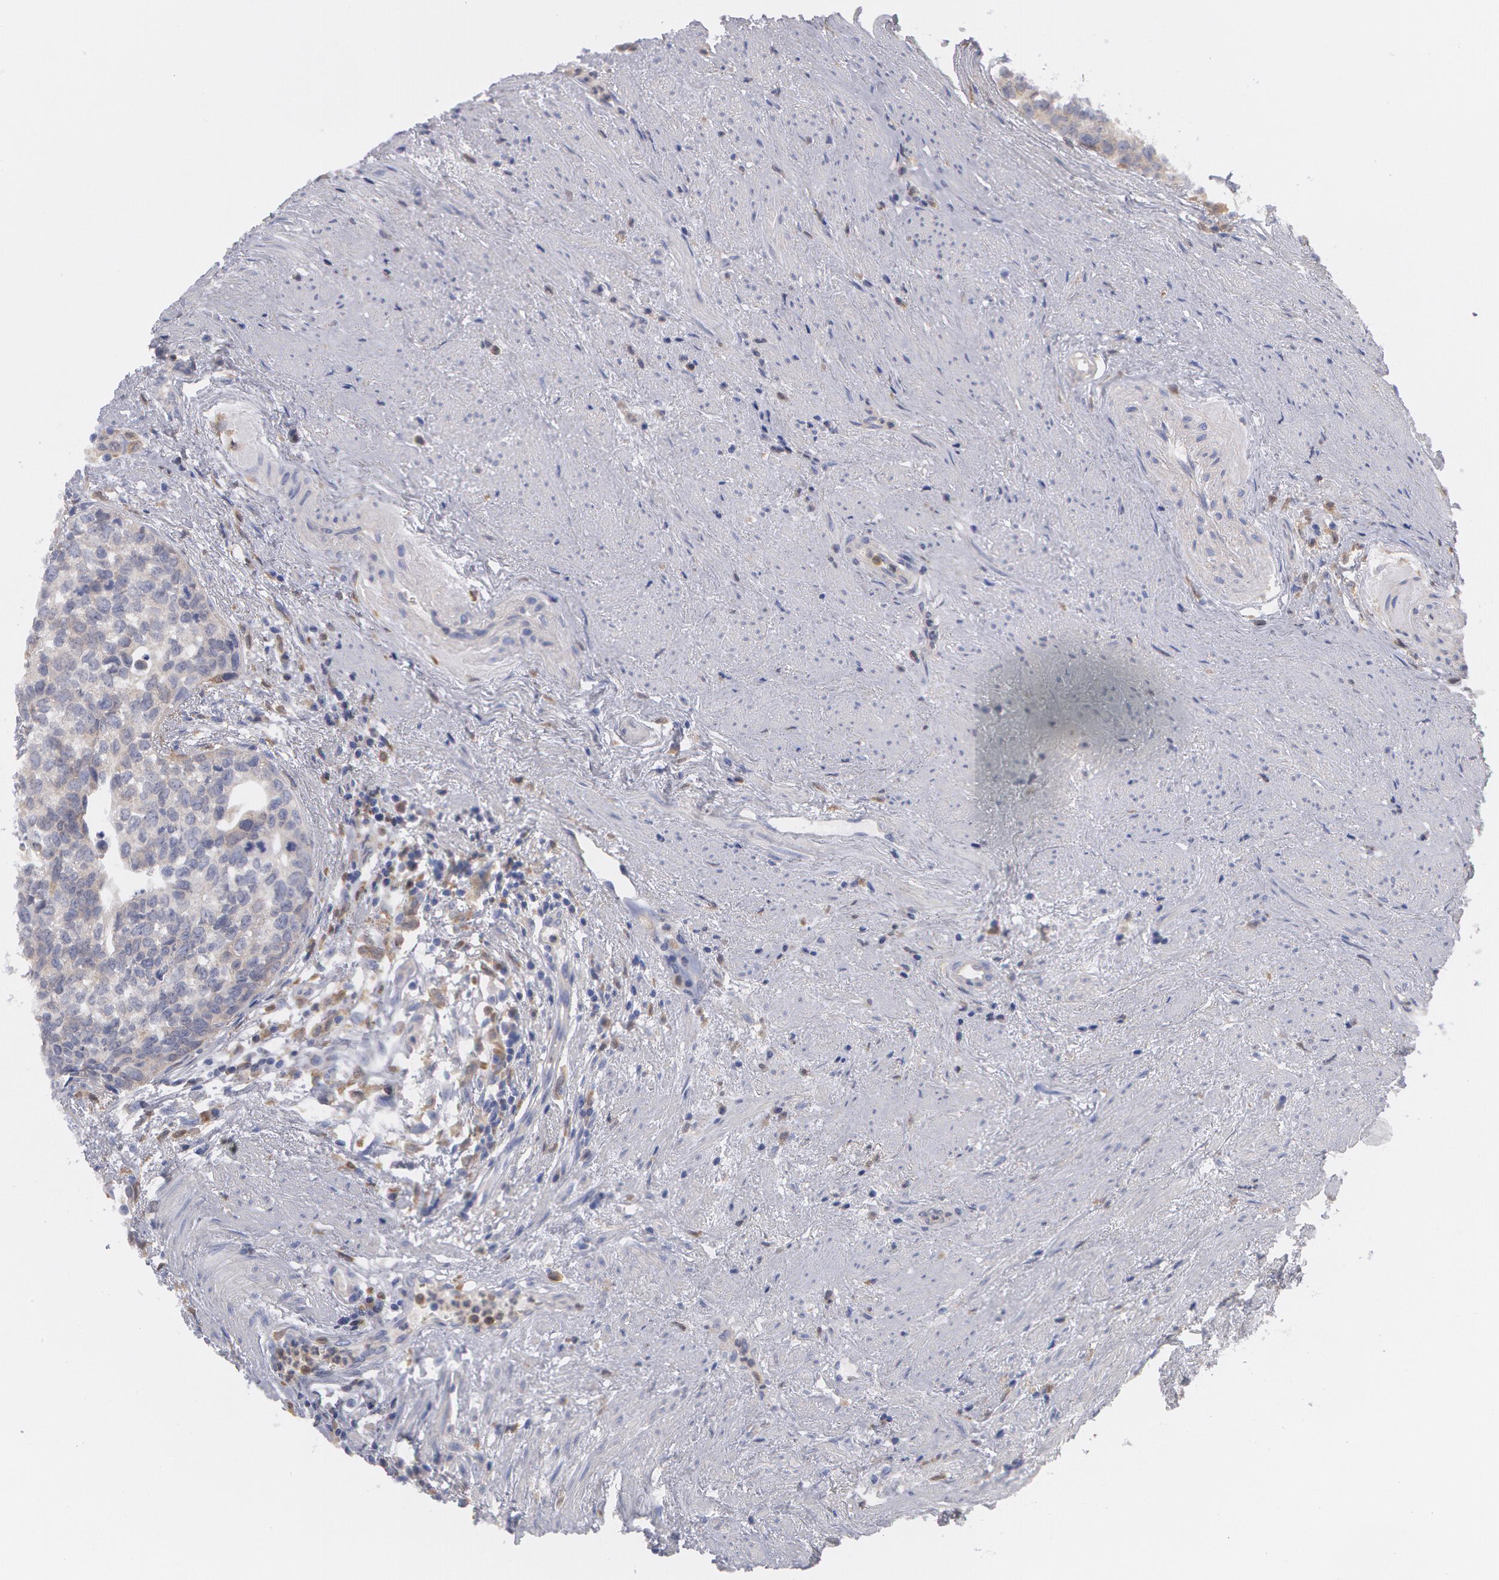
{"staining": {"intensity": "weak", "quantity": ">75%", "location": "cytoplasmic/membranous"}, "tissue": "urothelial cancer", "cell_type": "Tumor cells", "image_type": "cancer", "snomed": [{"axis": "morphology", "description": "Urothelial carcinoma, High grade"}, {"axis": "topography", "description": "Urinary bladder"}], "caption": "There is low levels of weak cytoplasmic/membranous staining in tumor cells of urothelial carcinoma (high-grade), as demonstrated by immunohistochemical staining (brown color).", "gene": "SYK", "patient": {"sex": "male", "age": 81}}